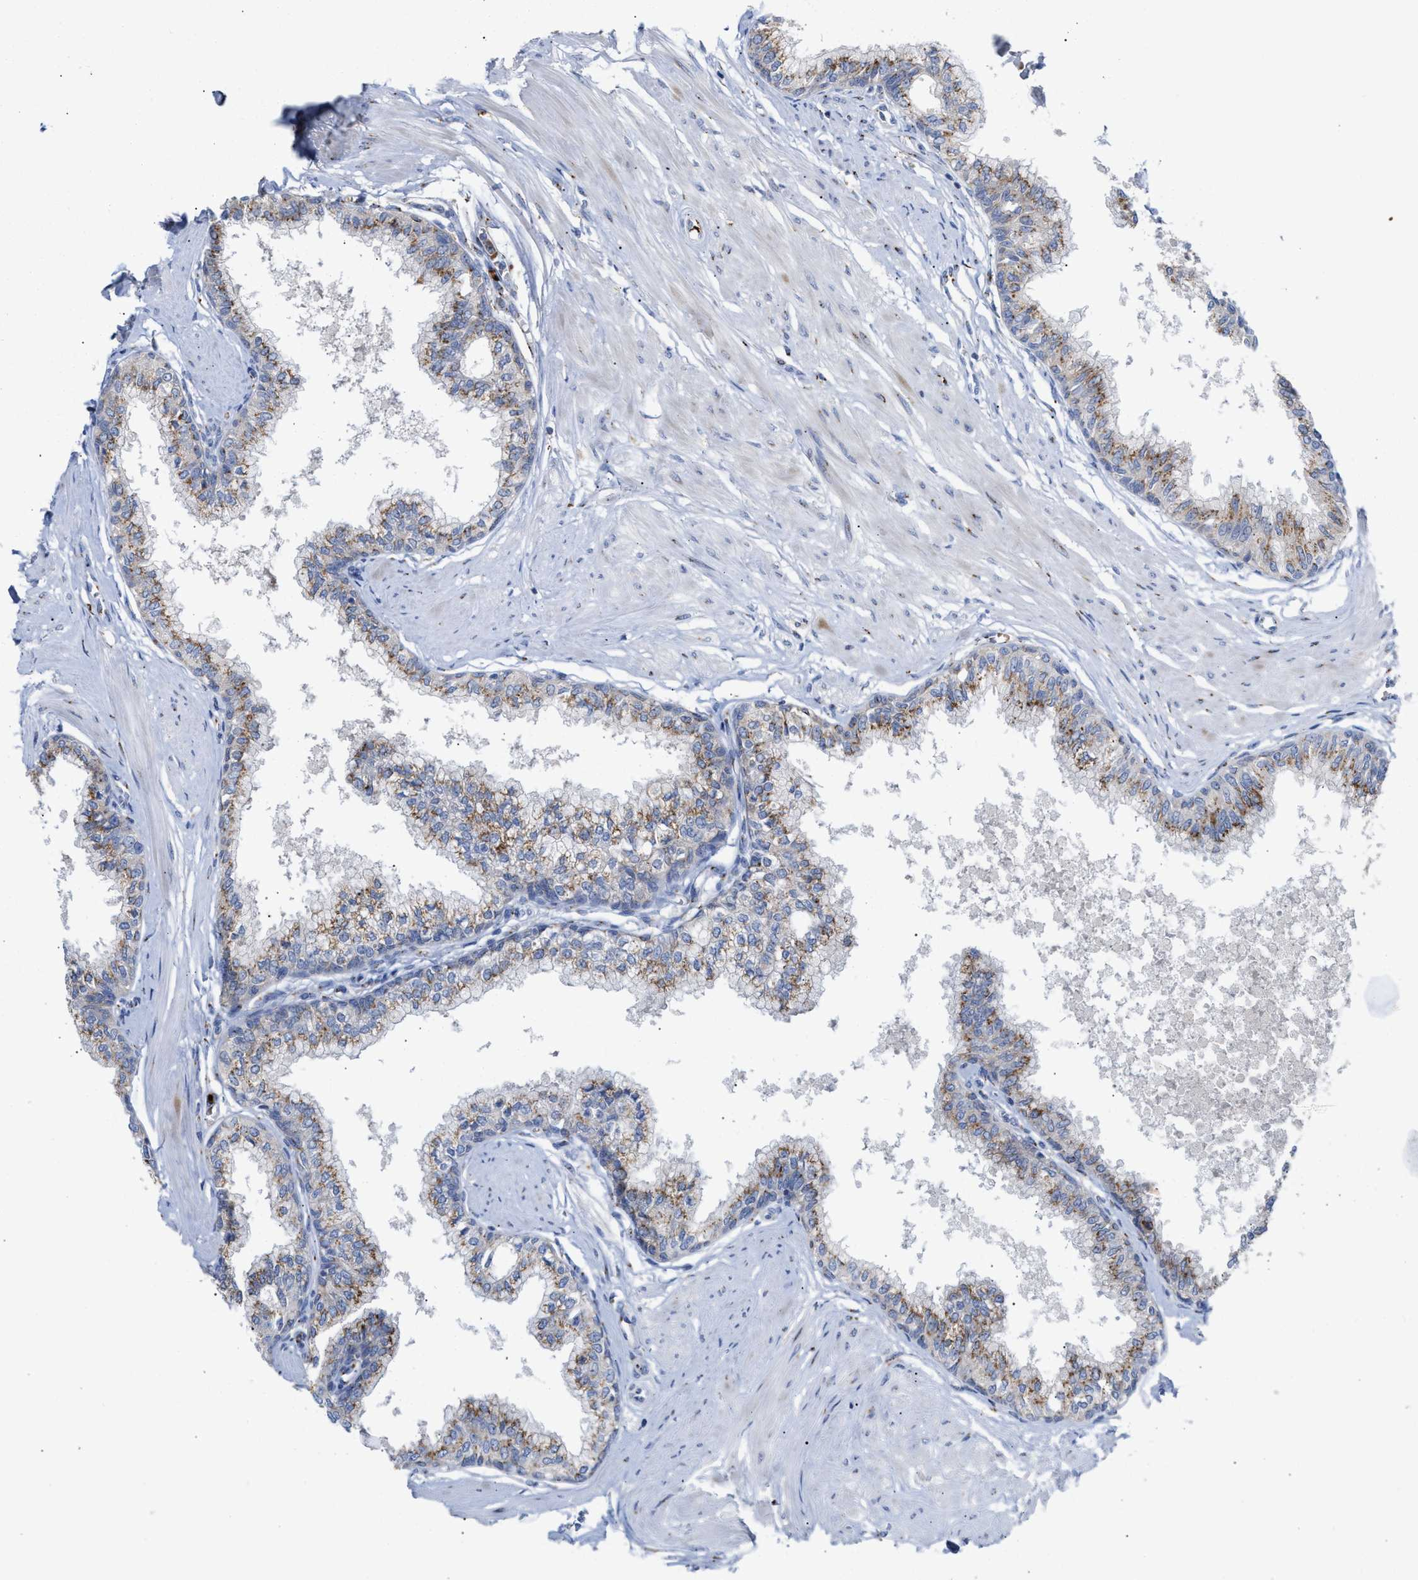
{"staining": {"intensity": "moderate", "quantity": ">75%", "location": "cytoplasmic/membranous"}, "tissue": "seminal vesicle", "cell_type": "Glandular cells", "image_type": "normal", "snomed": [{"axis": "morphology", "description": "Normal tissue, NOS"}, {"axis": "topography", "description": "Prostate"}, {"axis": "topography", "description": "Seminal veicle"}], "caption": "Glandular cells show moderate cytoplasmic/membranous expression in approximately >75% of cells in benign seminal vesicle.", "gene": "CCL2", "patient": {"sex": "male", "age": 60}}